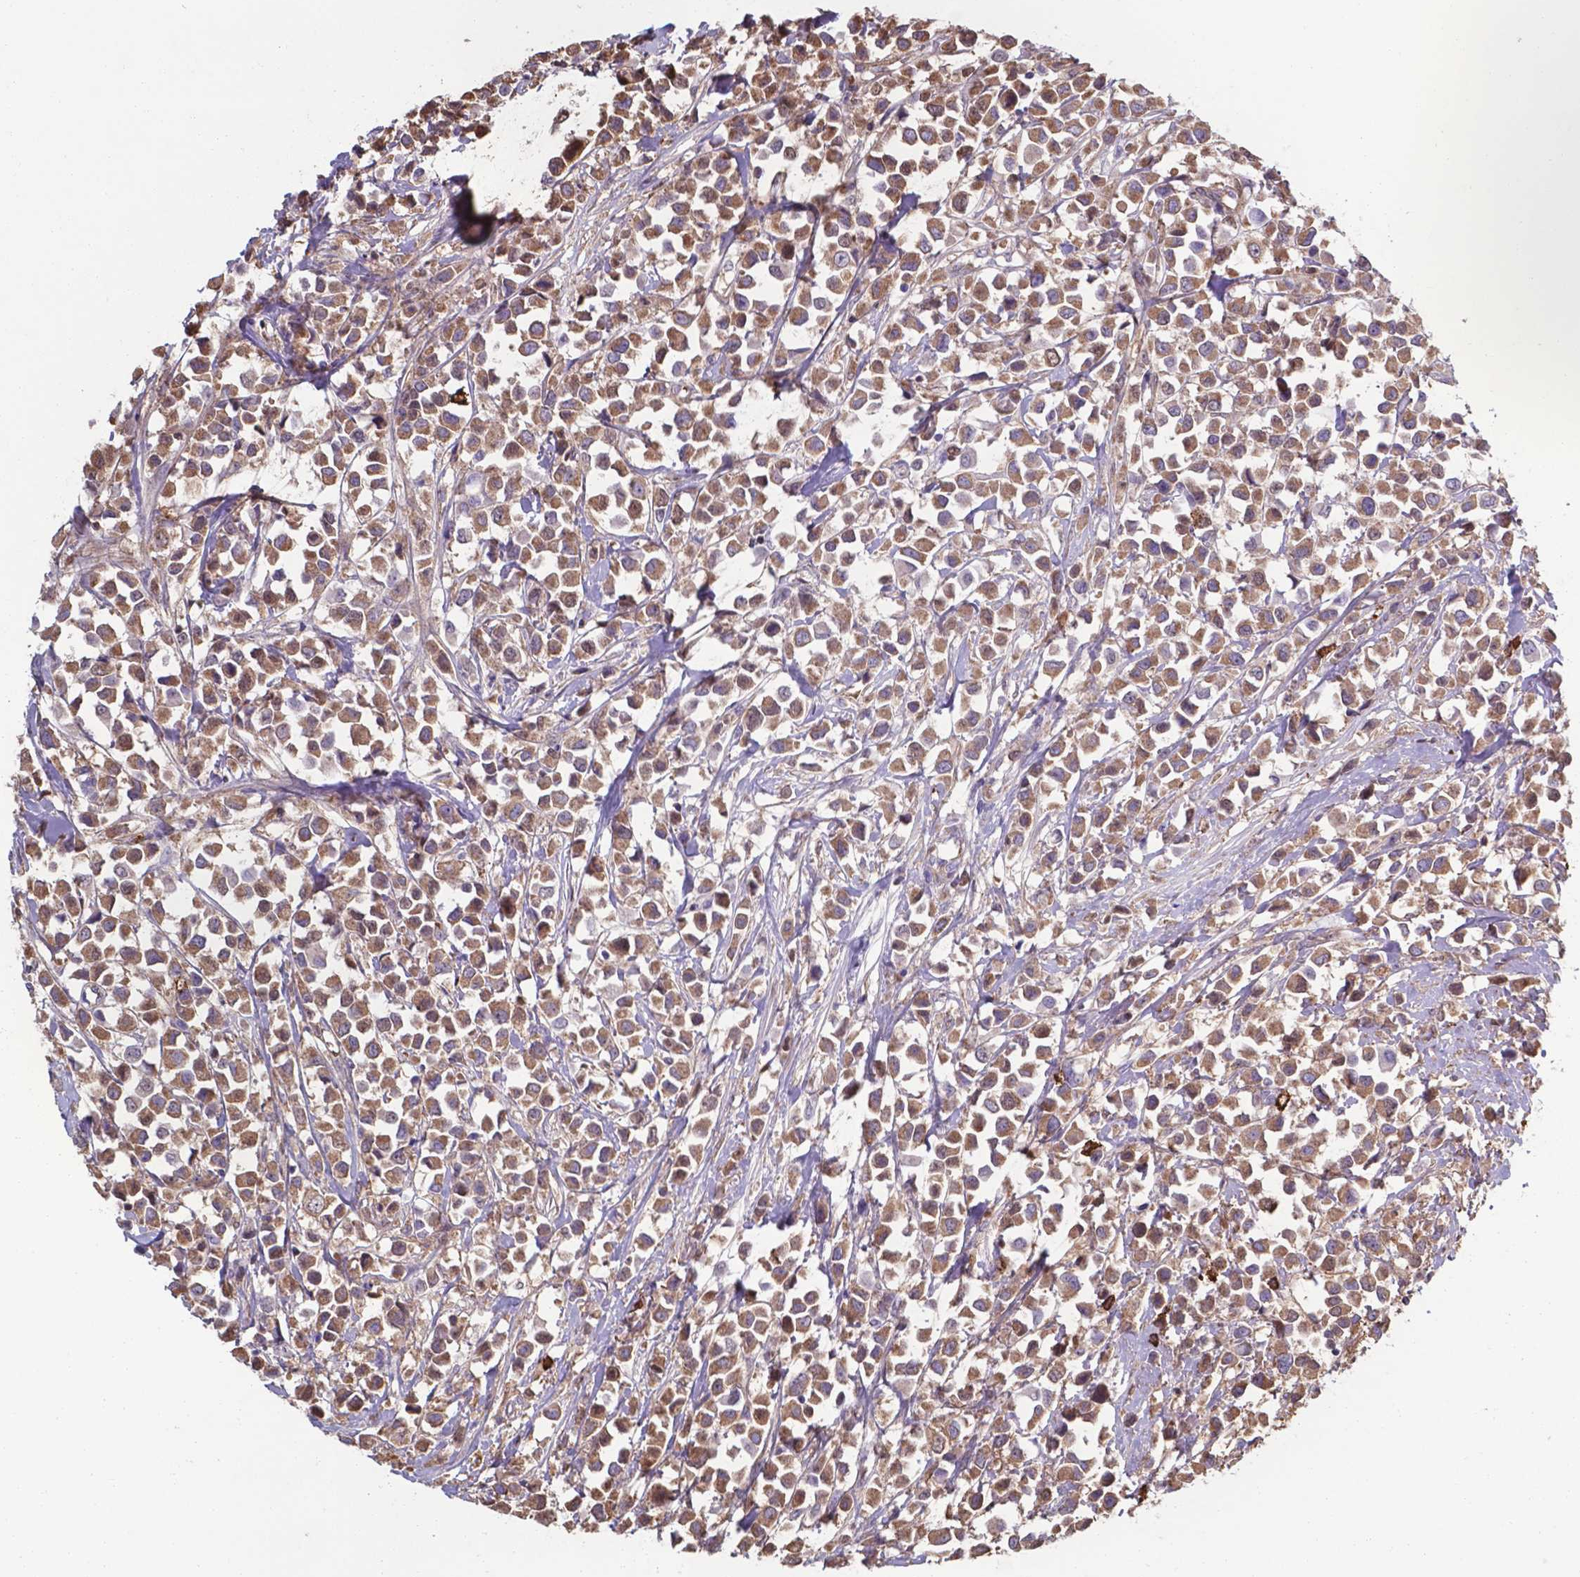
{"staining": {"intensity": "moderate", "quantity": ">75%", "location": "cytoplasmic/membranous"}, "tissue": "breast cancer", "cell_type": "Tumor cells", "image_type": "cancer", "snomed": [{"axis": "morphology", "description": "Duct carcinoma"}, {"axis": "topography", "description": "Breast"}], "caption": "Immunohistochemical staining of breast cancer (invasive ductal carcinoma) shows moderate cytoplasmic/membranous protein positivity in approximately >75% of tumor cells.", "gene": "SERPINA1", "patient": {"sex": "female", "age": 61}}